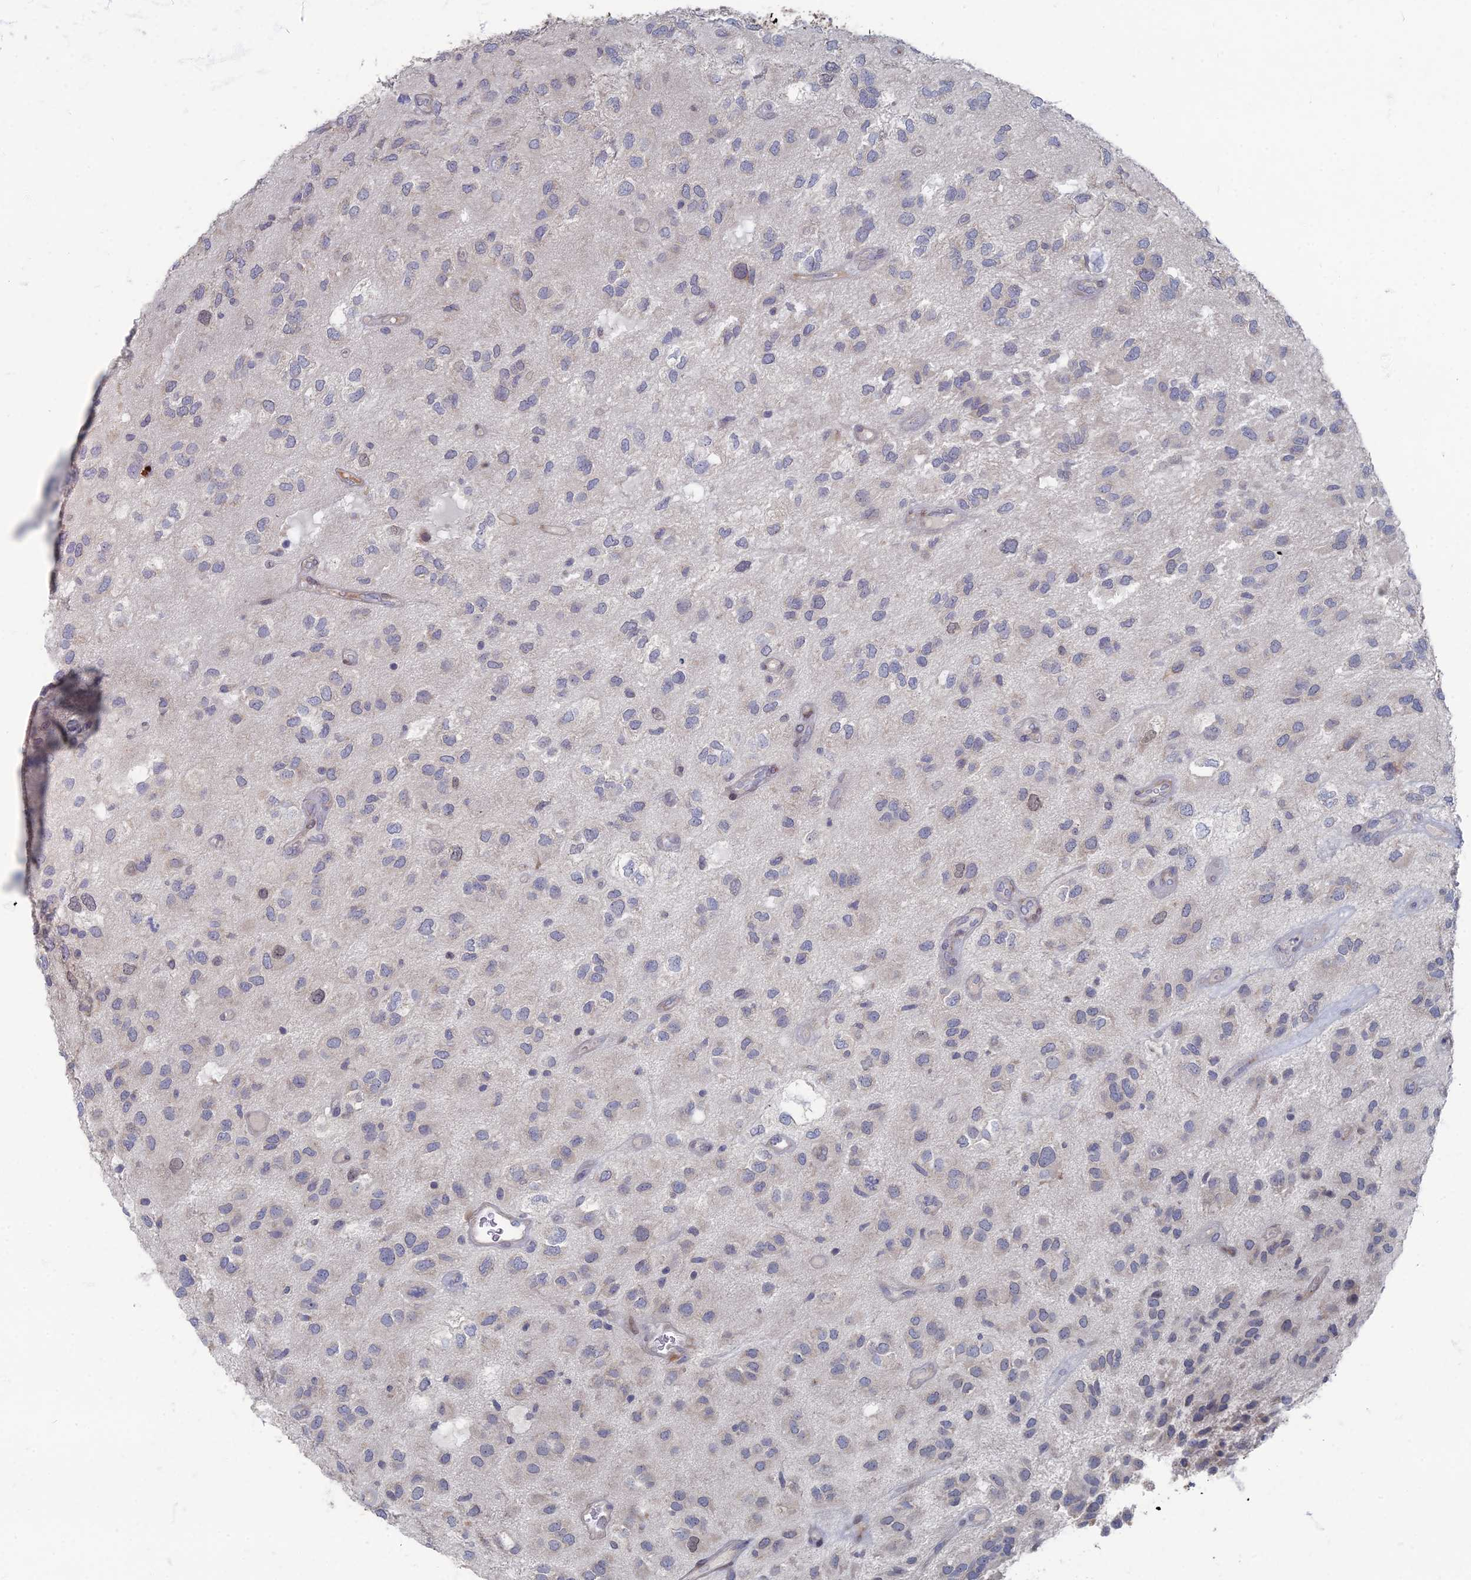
{"staining": {"intensity": "weak", "quantity": "<25%", "location": "cytoplasmic/membranous,nuclear"}, "tissue": "glioma", "cell_type": "Tumor cells", "image_type": "cancer", "snomed": [{"axis": "morphology", "description": "Glioma, malignant, Low grade"}, {"axis": "topography", "description": "Brain"}], "caption": "IHC image of human glioma stained for a protein (brown), which demonstrates no expression in tumor cells.", "gene": "TMEM128", "patient": {"sex": "male", "age": 66}}